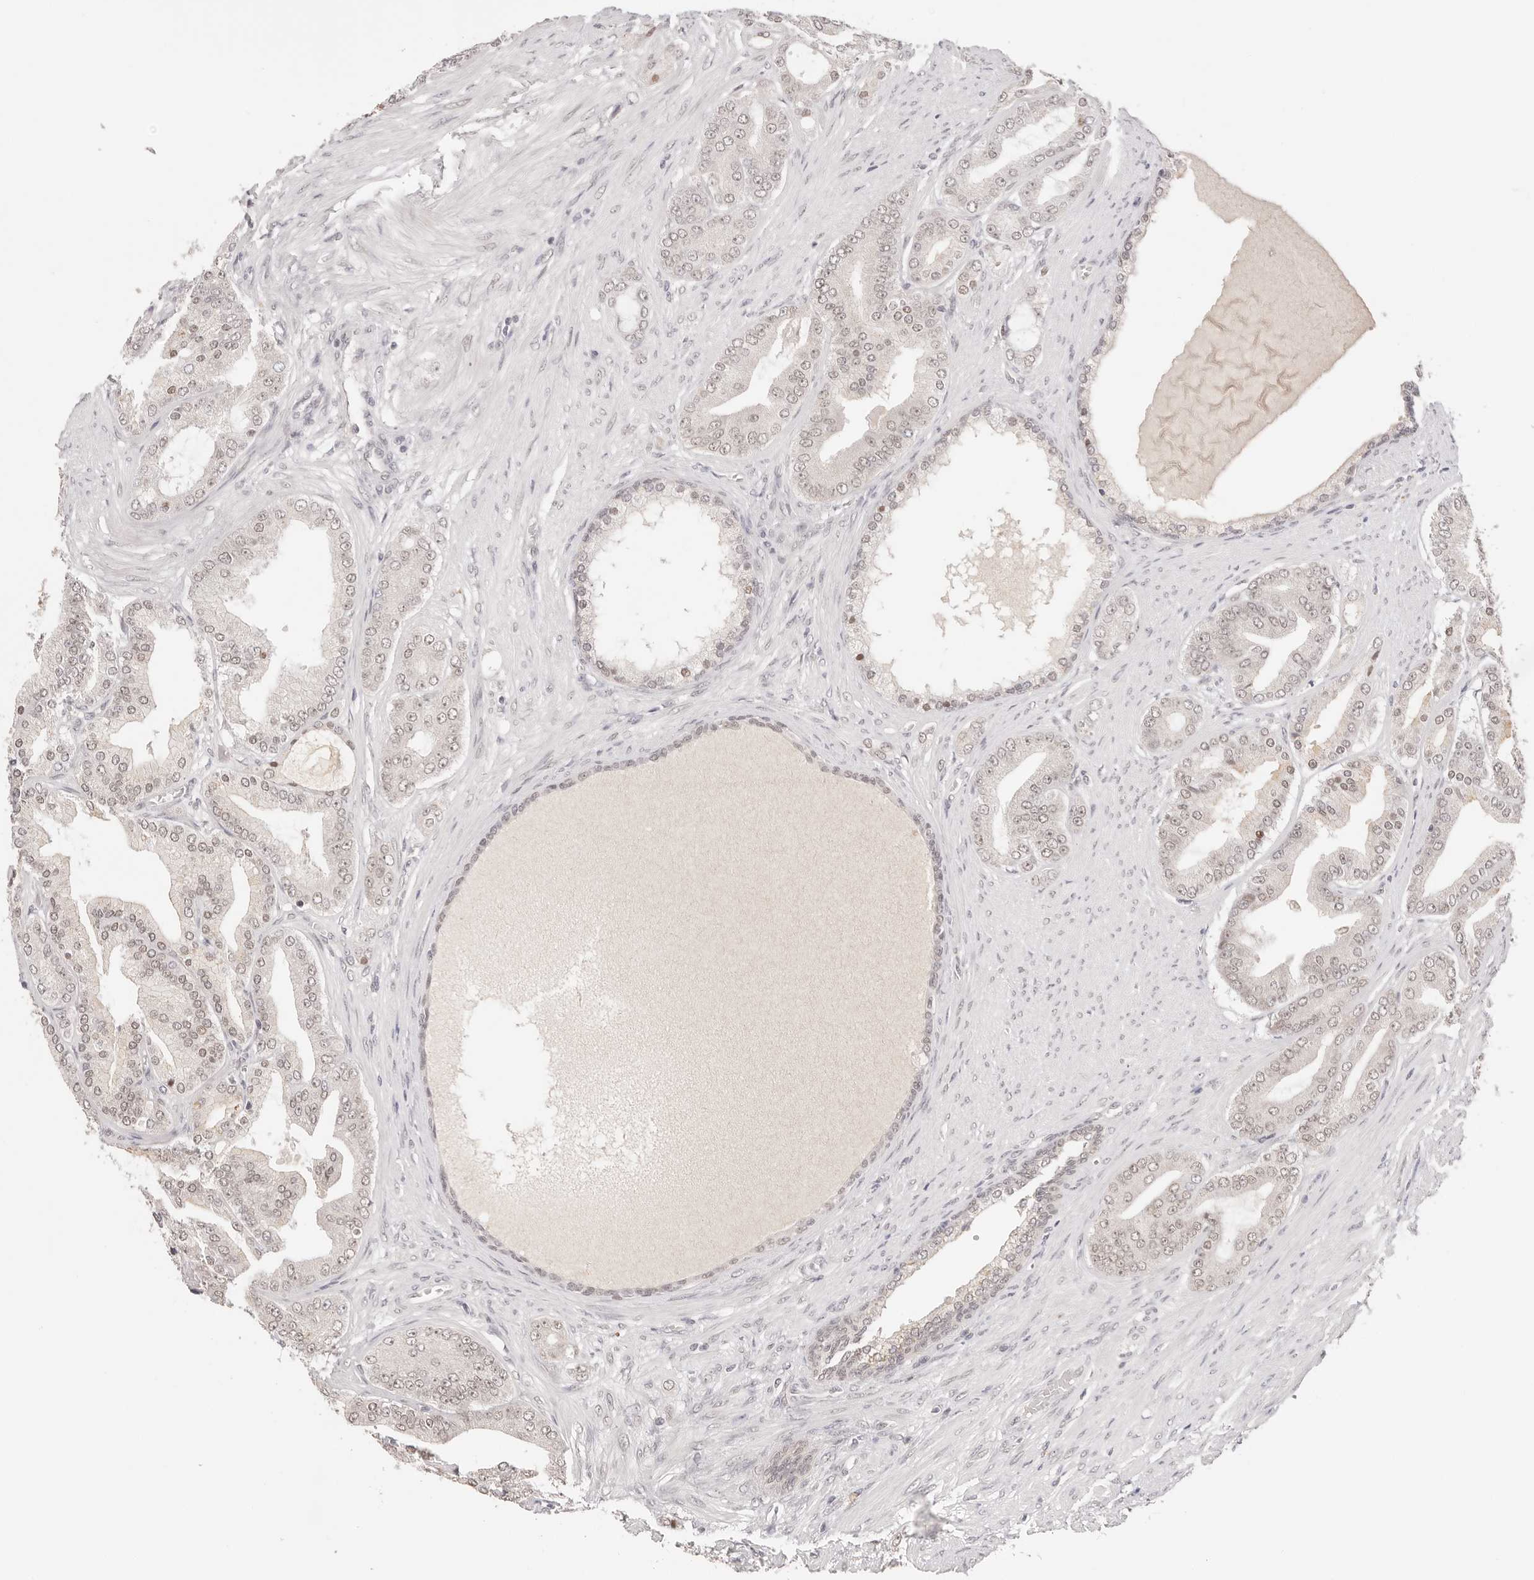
{"staining": {"intensity": "weak", "quantity": ">75%", "location": "nuclear"}, "tissue": "prostate cancer", "cell_type": "Tumor cells", "image_type": "cancer", "snomed": [{"axis": "morphology", "description": "Adenocarcinoma, High grade"}, {"axis": "topography", "description": "Prostate"}], "caption": "A brown stain shows weak nuclear staining of a protein in human prostate cancer (high-grade adenocarcinoma) tumor cells. Nuclei are stained in blue.", "gene": "RFC3", "patient": {"sex": "male", "age": 60}}